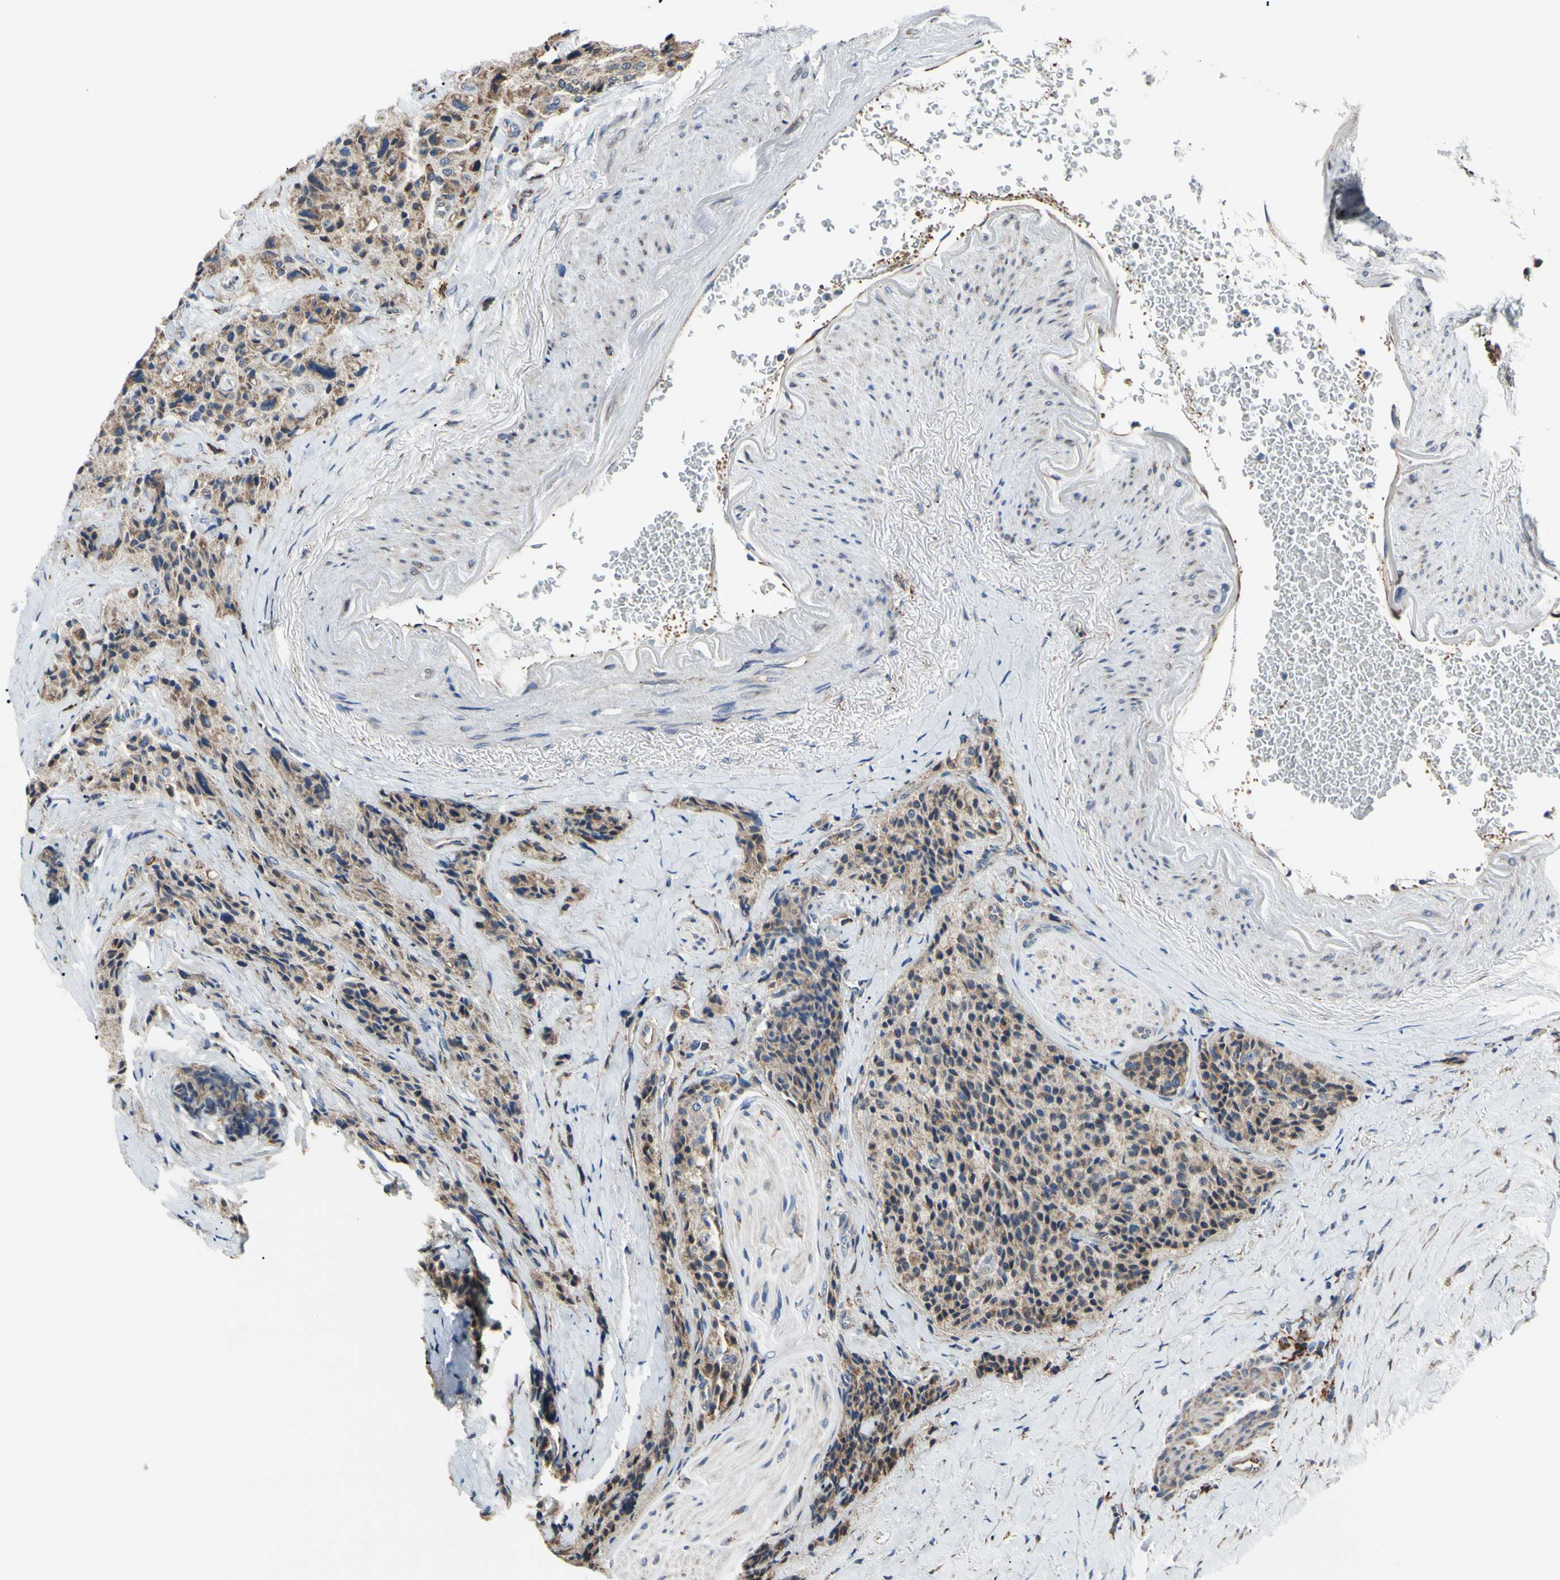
{"staining": {"intensity": "strong", "quantity": "25%-75%", "location": "cytoplasmic/membranous"}, "tissue": "carcinoid", "cell_type": "Tumor cells", "image_type": "cancer", "snomed": [{"axis": "morphology", "description": "Carcinoid, malignant, NOS"}, {"axis": "topography", "description": "Colon"}], "caption": "Immunohistochemical staining of carcinoid displays strong cytoplasmic/membranous protein positivity in approximately 25%-75% of tumor cells.", "gene": "BMF", "patient": {"sex": "female", "age": 61}}